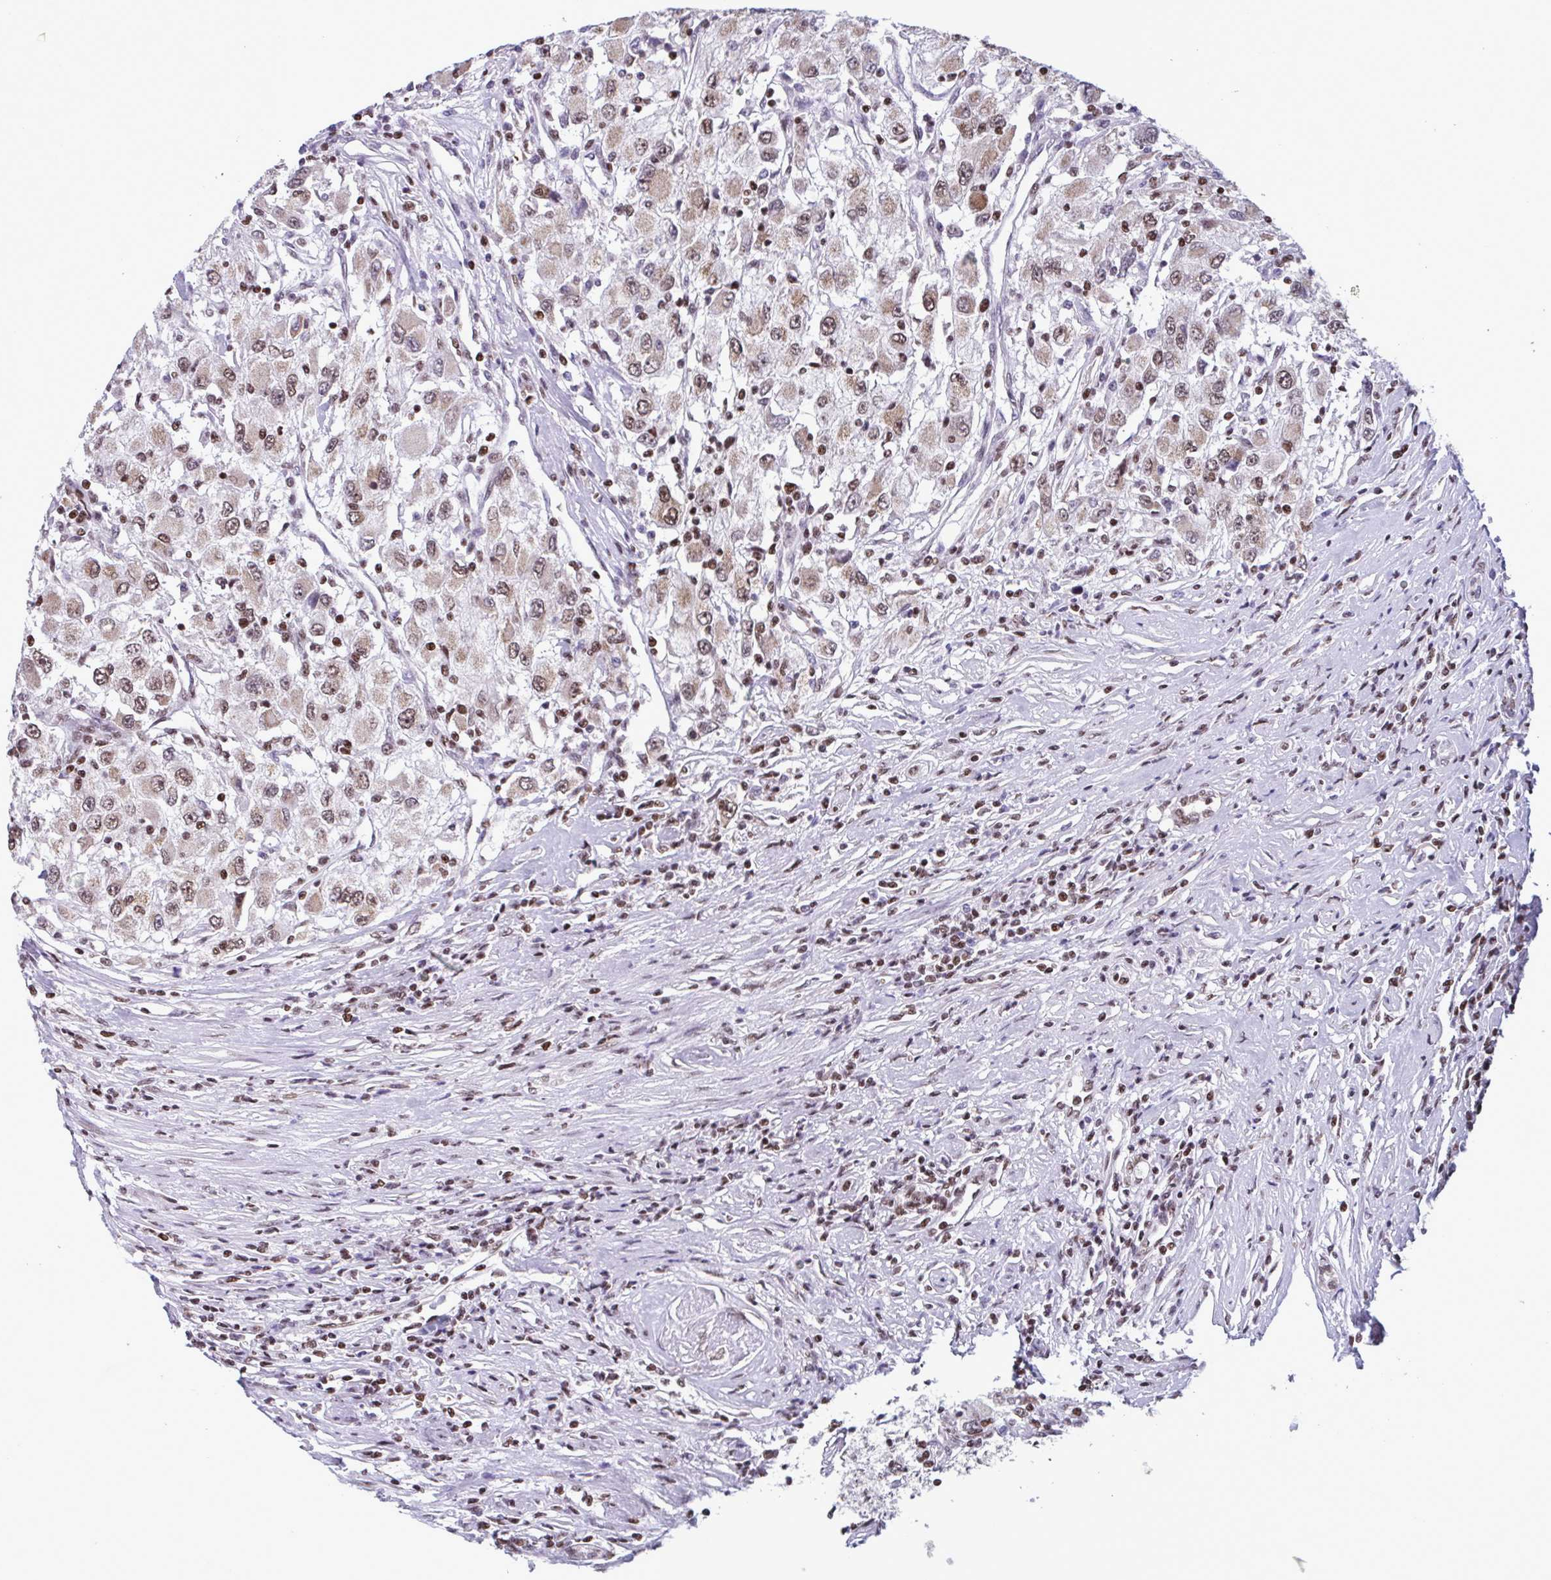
{"staining": {"intensity": "weak", "quantity": "25%-75%", "location": "cytoplasmic/membranous,nuclear"}, "tissue": "renal cancer", "cell_type": "Tumor cells", "image_type": "cancer", "snomed": [{"axis": "morphology", "description": "Adenocarcinoma, NOS"}, {"axis": "topography", "description": "Kidney"}], "caption": "This is a photomicrograph of immunohistochemistry staining of renal adenocarcinoma, which shows weak expression in the cytoplasmic/membranous and nuclear of tumor cells.", "gene": "TIMM21", "patient": {"sex": "female", "age": 67}}